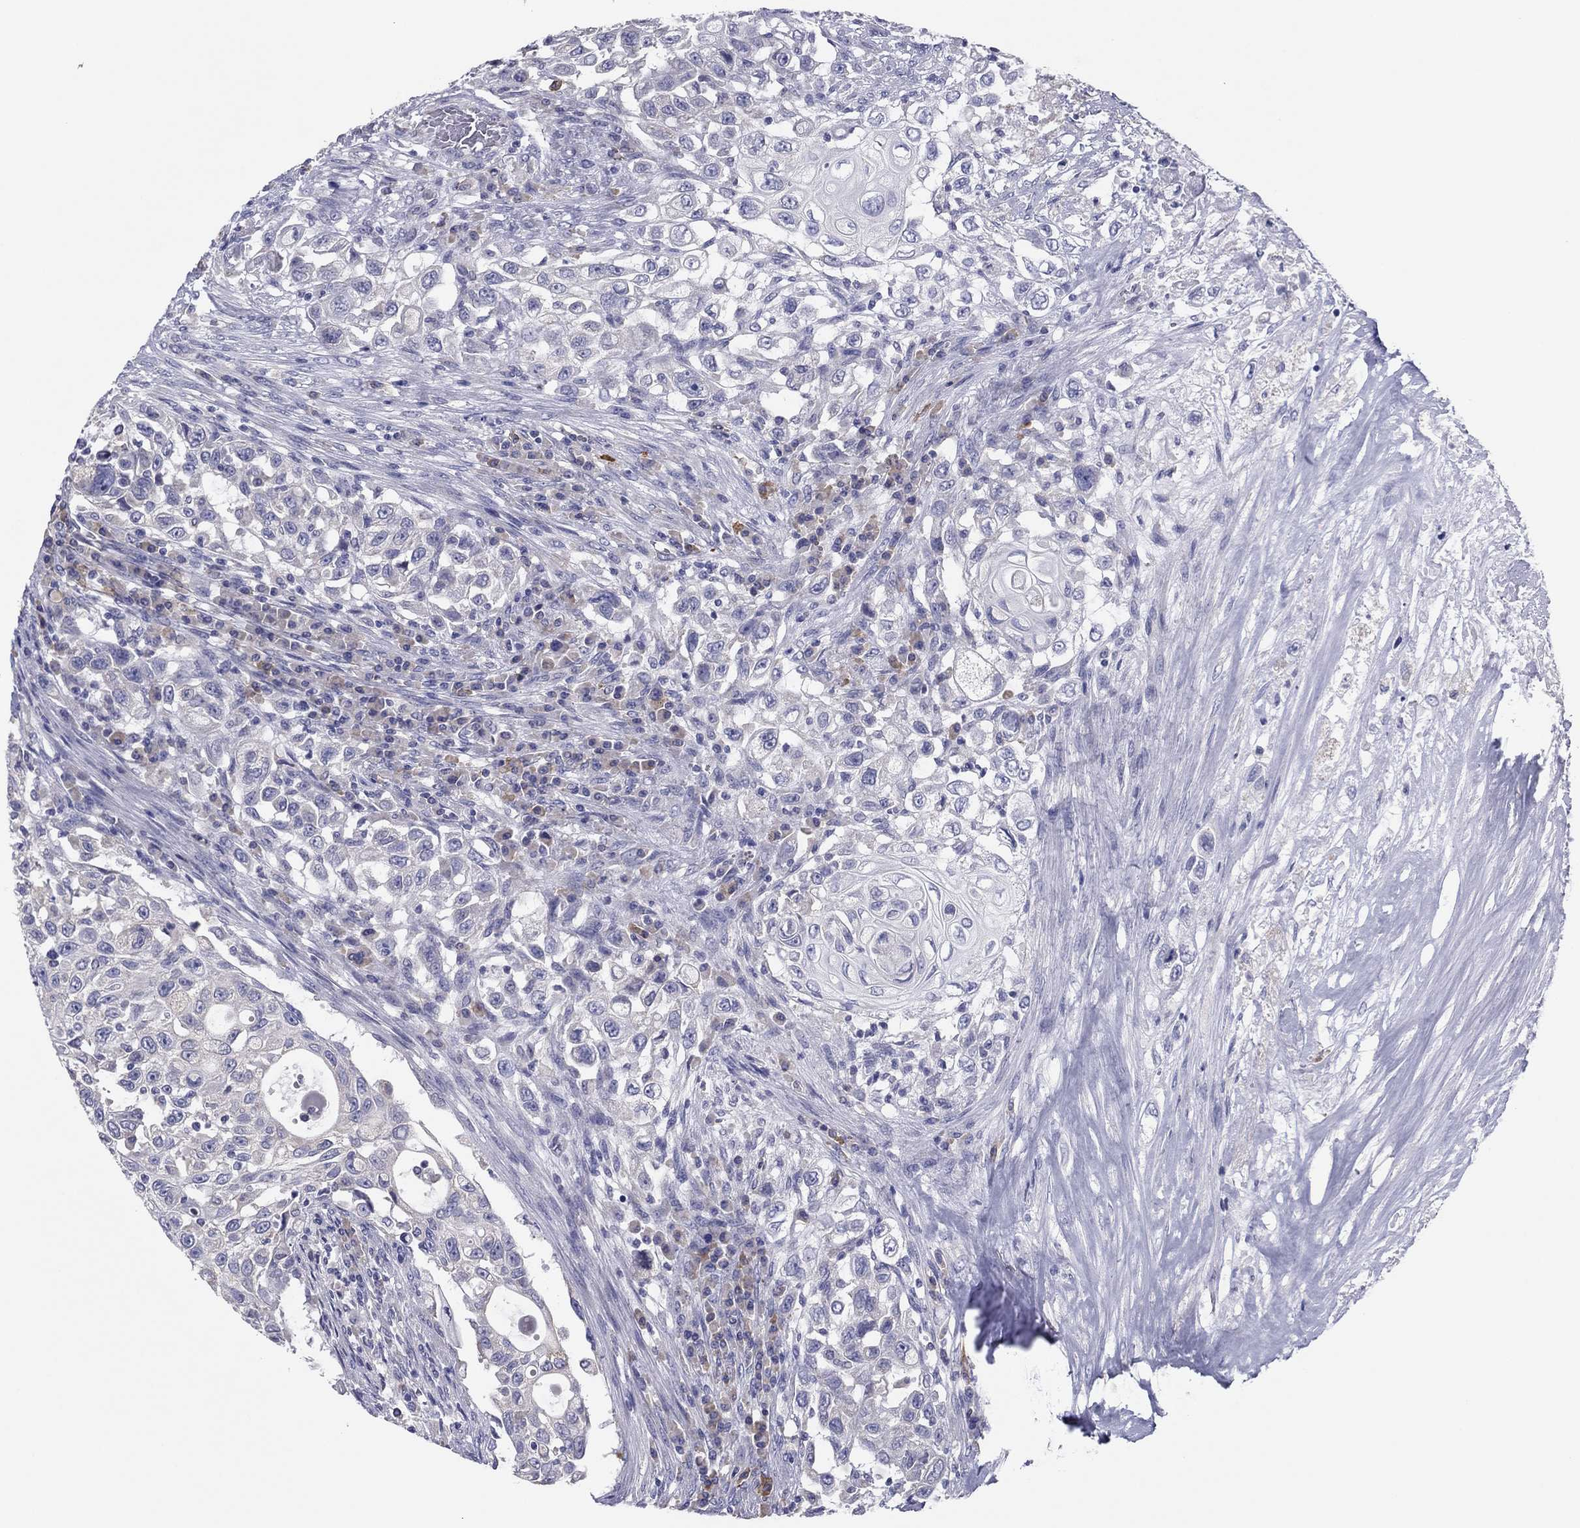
{"staining": {"intensity": "negative", "quantity": "none", "location": "none"}, "tissue": "urothelial cancer", "cell_type": "Tumor cells", "image_type": "cancer", "snomed": [{"axis": "morphology", "description": "Urothelial carcinoma, High grade"}, {"axis": "topography", "description": "Urinary bladder"}], "caption": "Urothelial cancer stained for a protein using immunohistochemistry demonstrates no staining tumor cells.", "gene": "GRK7", "patient": {"sex": "female", "age": 56}}